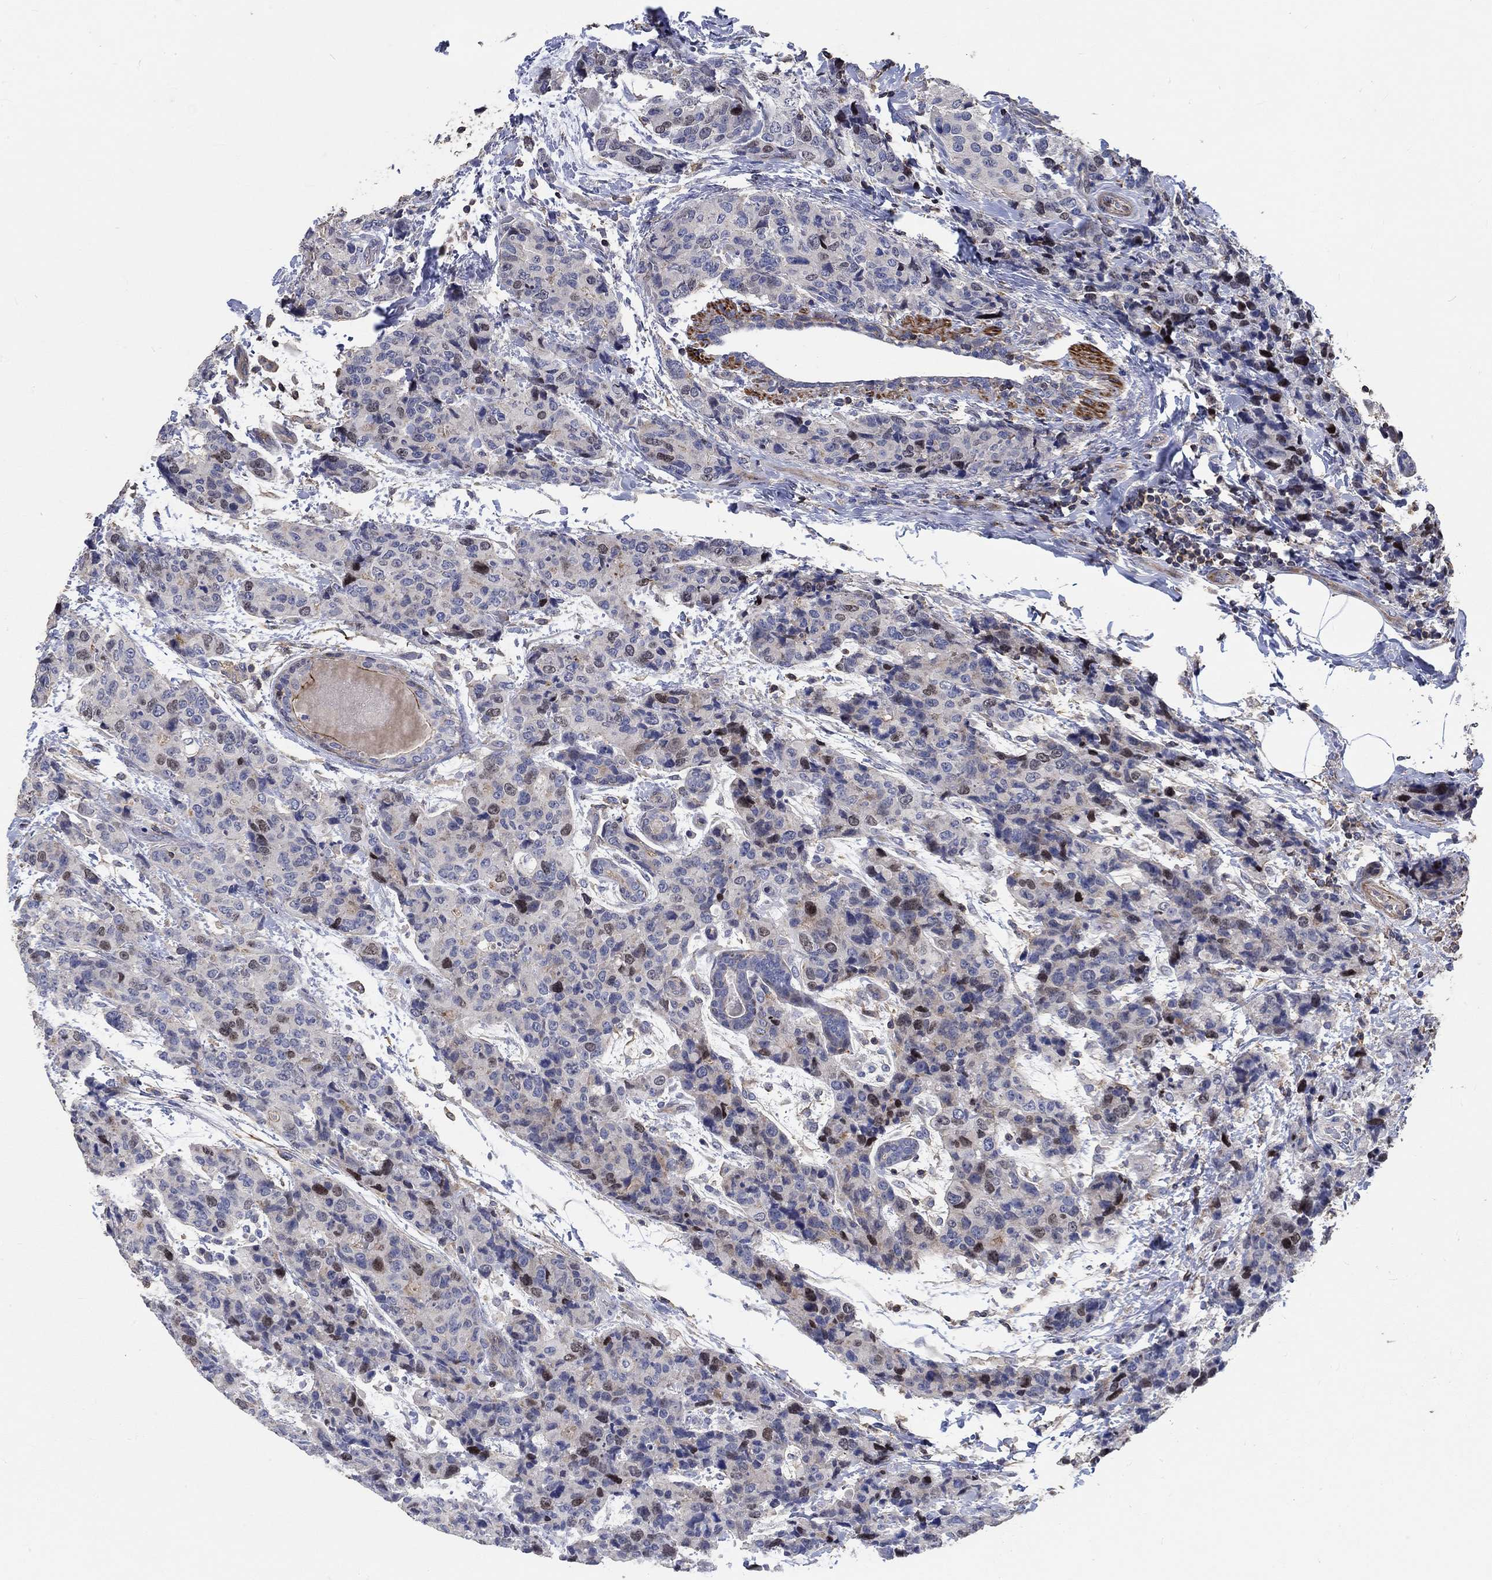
{"staining": {"intensity": "weak", "quantity": "<25%", "location": "cytoplasmic/membranous"}, "tissue": "breast cancer", "cell_type": "Tumor cells", "image_type": "cancer", "snomed": [{"axis": "morphology", "description": "Lobular carcinoma"}, {"axis": "topography", "description": "Breast"}], "caption": "The image reveals no significant staining in tumor cells of lobular carcinoma (breast).", "gene": "TNFAIP8L3", "patient": {"sex": "female", "age": 59}}